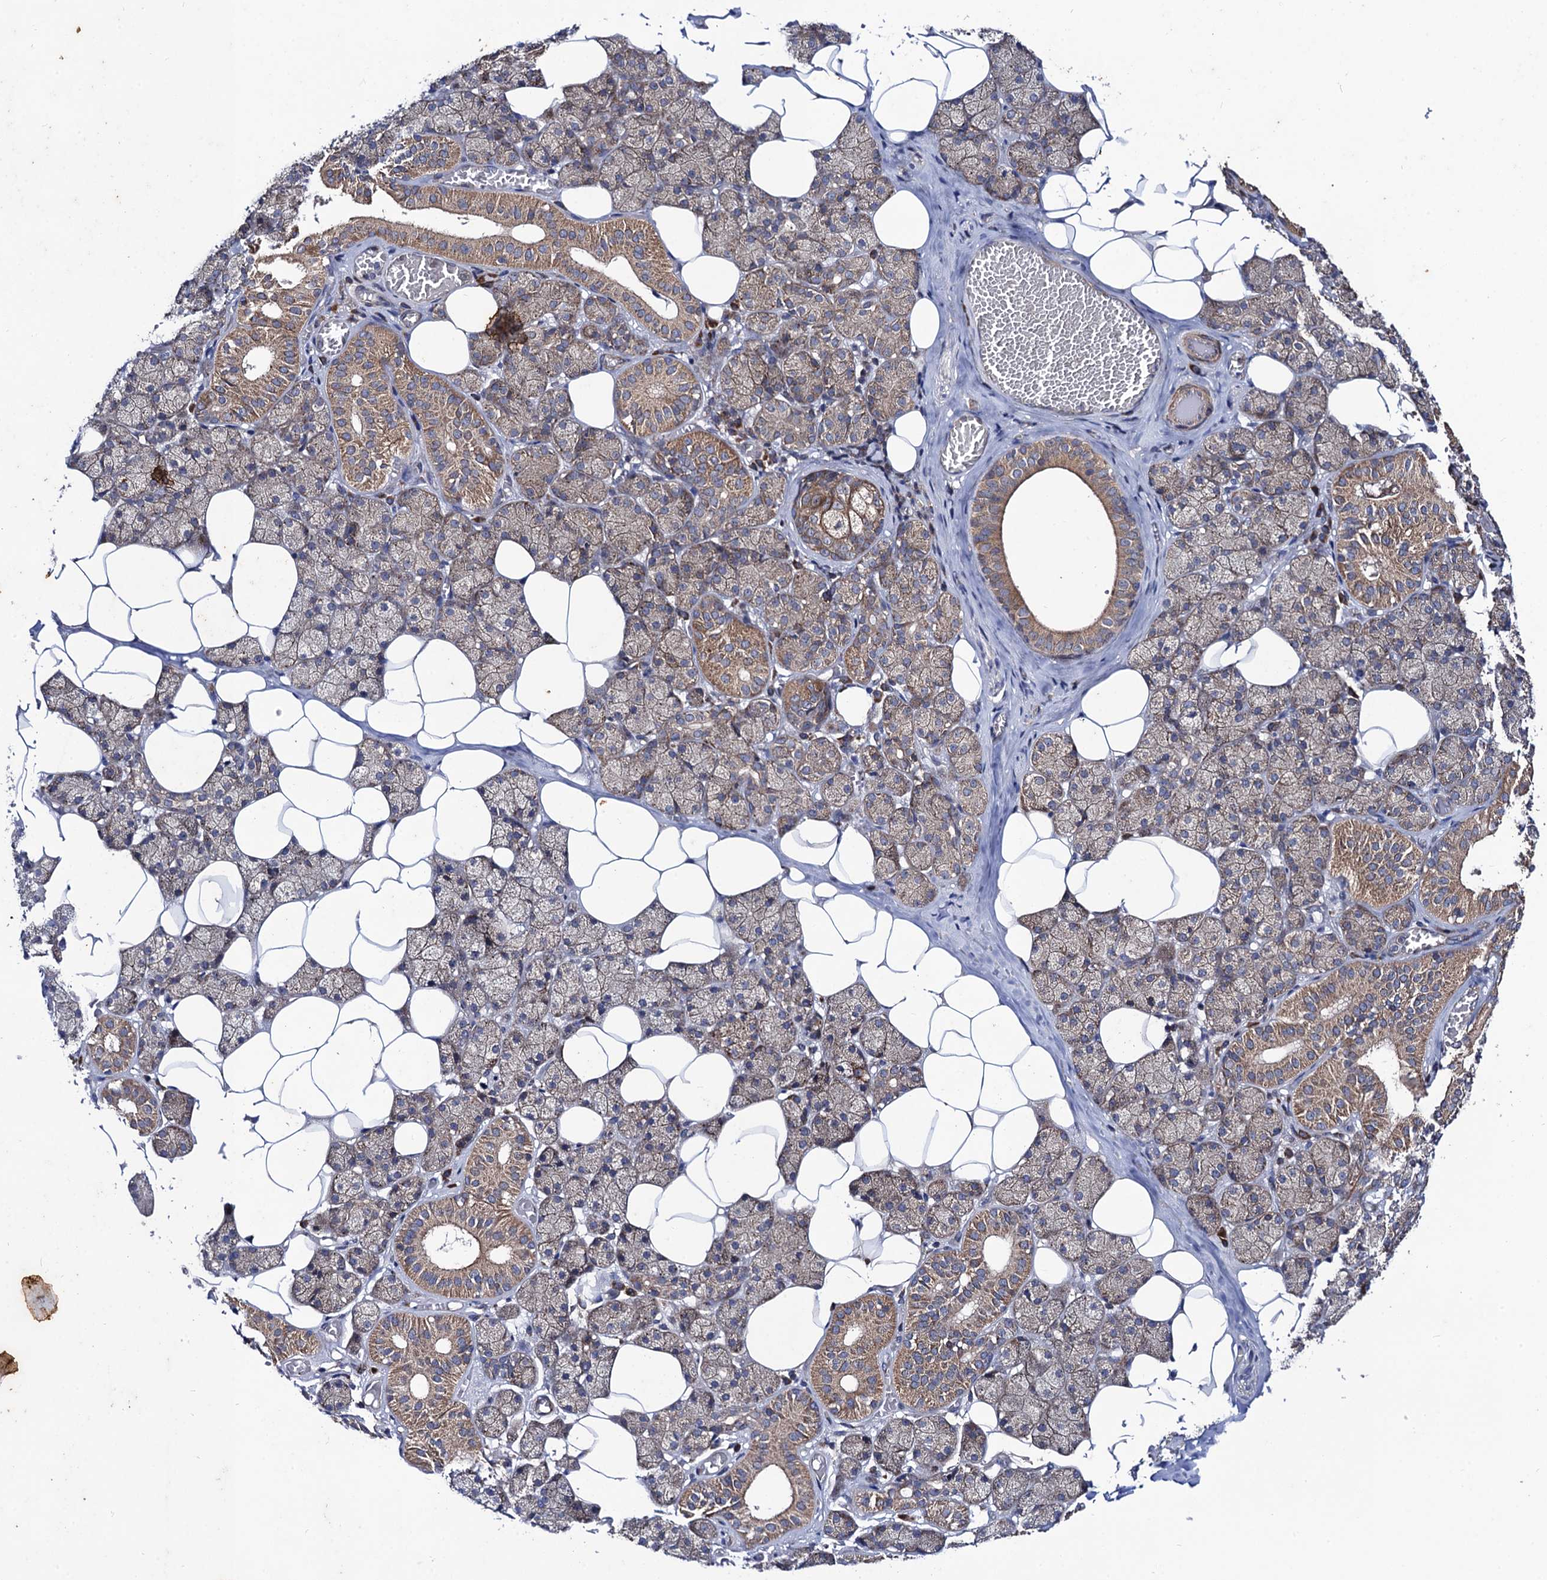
{"staining": {"intensity": "moderate", "quantity": "25%-75%", "location": "cytoplasmic/membranous"}, "tissue": "salivary gland", "cell_type": "Glandular cells", "image_type": "normal", "snomed": [{"axis": "morphology", "description": "Normal tissue, NOS"}, {"axis": "topography", "description": "Salivary gland"}], "caption": "Immunohistochemistry (DAB (3,3'-diaminobenzidine)) staining of benign human salivary gland reveals moderate cytoplasmic/membranous protein positivity in about 25%-75% of glandular cells.", "gene": "DYDC1", "patient": {"sex": "female", "age": 33}}